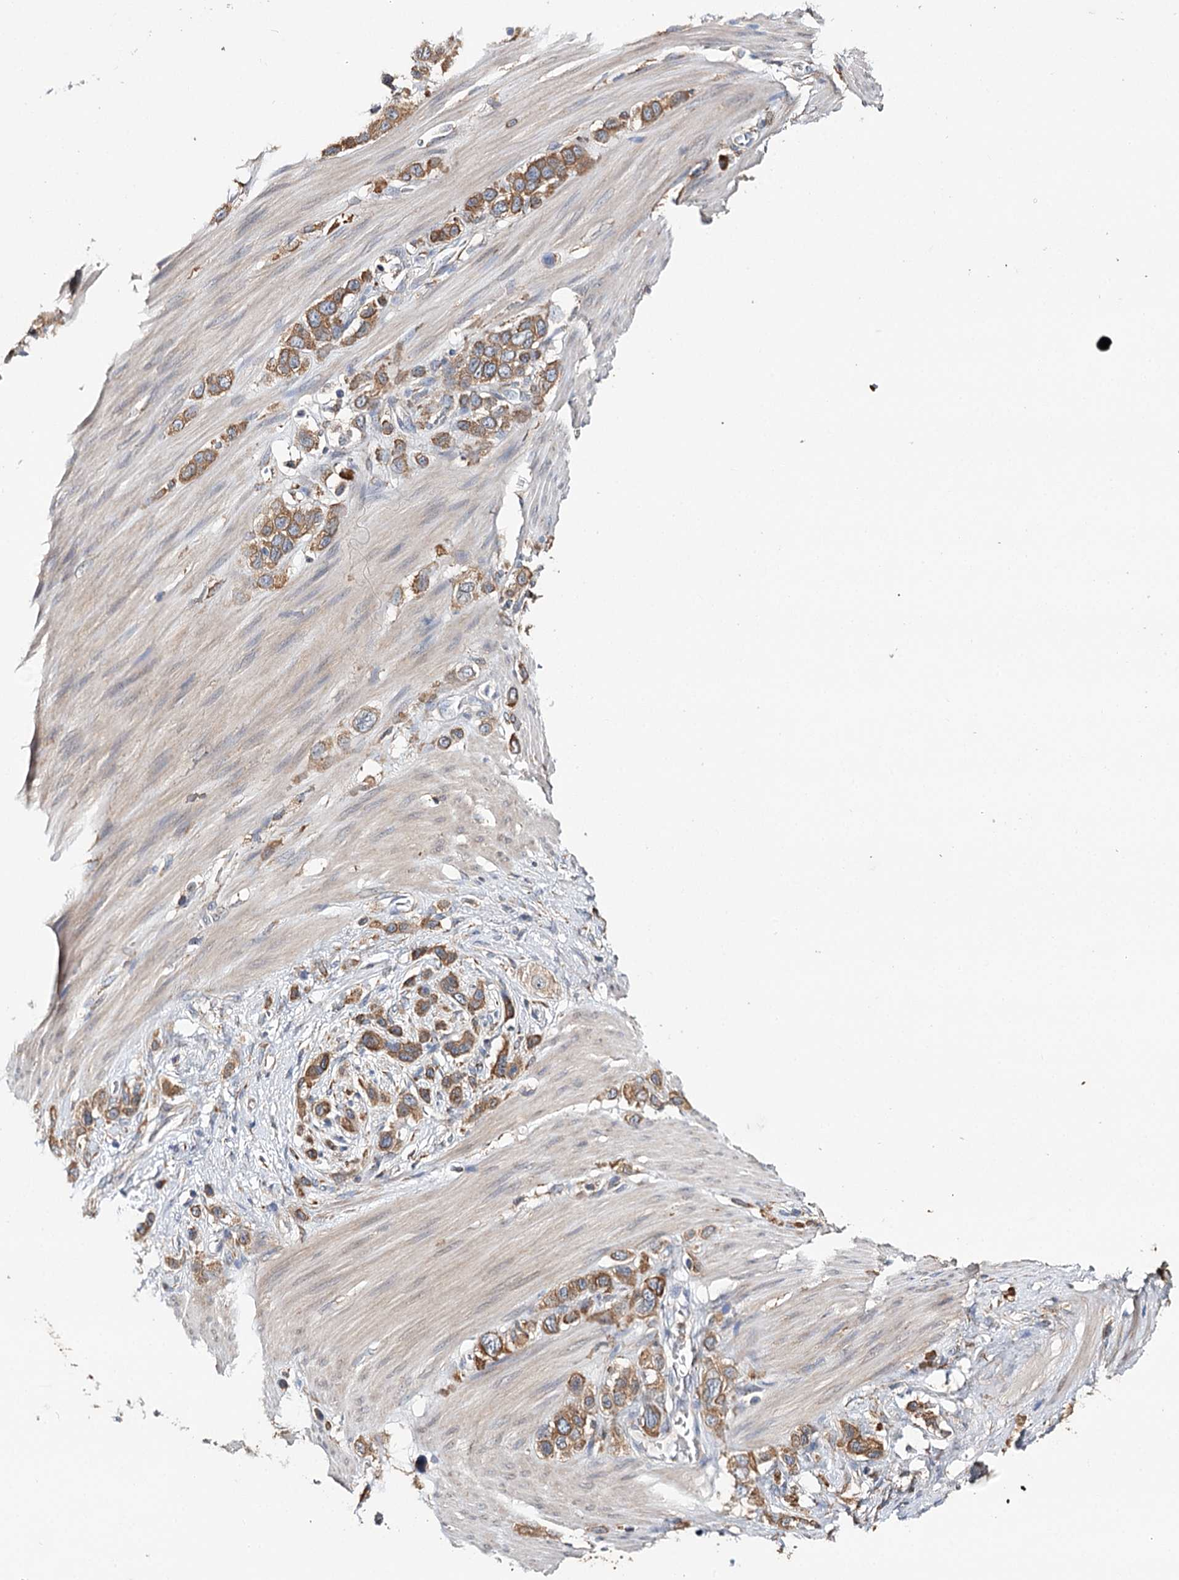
{"staining": {"intensity": "moderate", "quantity": ">75%", "location": "cytoplasmic/membranous"}, "tissue": "stomach cancer", "cell_type": "Tumor cells", "image_type": "cancer", "snomed": [{"axis": "morphology", "description": "Adenocarcinoma, NOS"}, {"axis": "morphology", "description": "Adenocarcinoma, High grade"}, {"axis": "topography", "description": "Stomach, upper"}, {"axis": "topography", "description": "Stomach, lower"}], "caption": "Stomach cancer tissue shows moderate cytoplasmic/membranous positivity in about >75% of tumor cells, visualized by immunohistochemistry.", "gene": "VEGFA", "patient": {"sex": "female", "age": 65}}